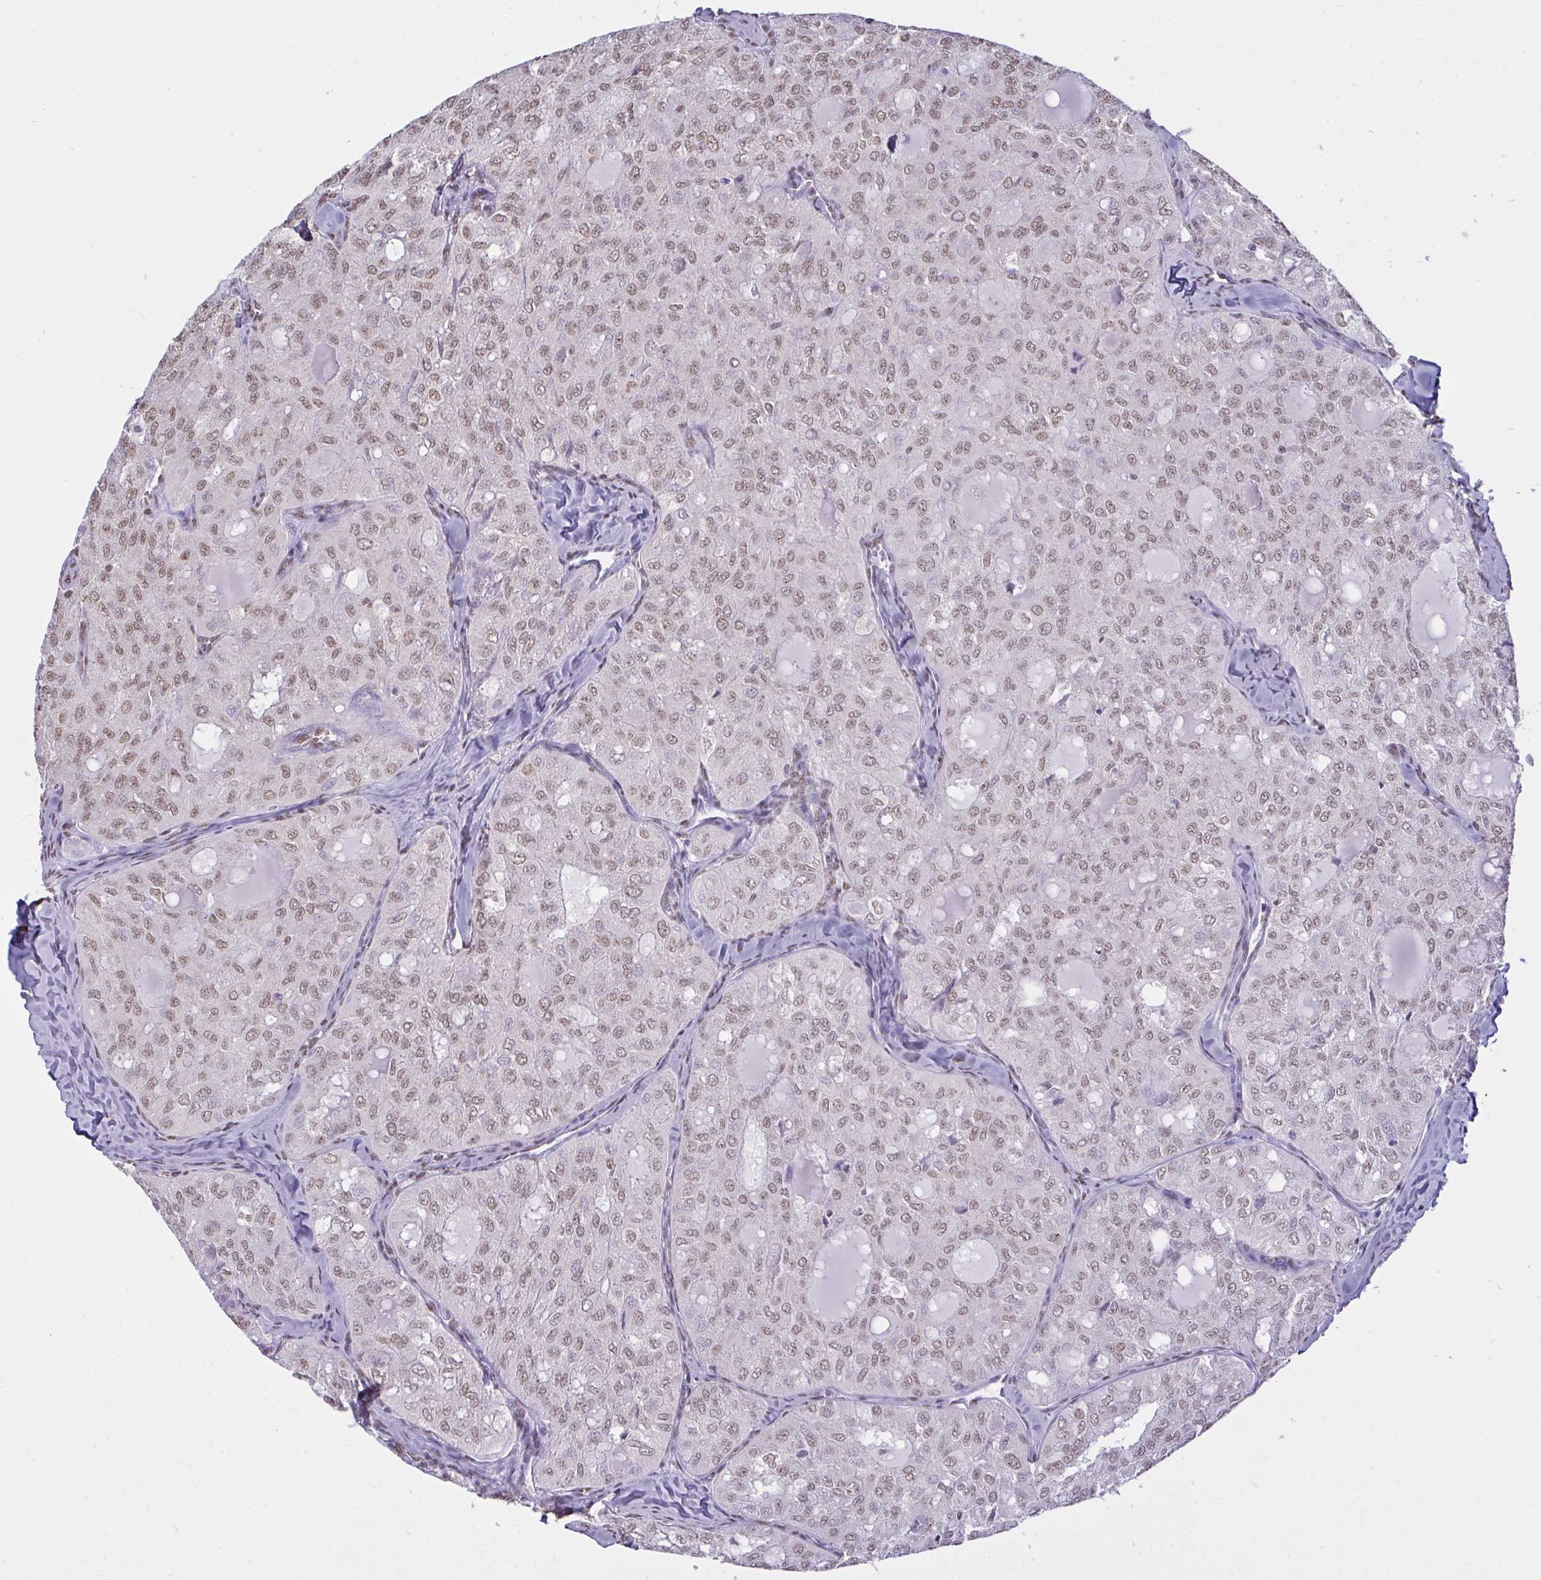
{"staining": {"intensity": "weak", "quantity": ">75%", "location": "nuclear"}, "tissue": "thyroid cancer", "cell_type": "Tumor cells", "image_type": "cancer", "snomed": [{"axis": "morphology", "description": "Follicular adenoma carcinoma, NOS"}, {"axis": "topography", "description": "Thyroid gland"}], "caption": "Protein staining of thyroid follicular adenoma carcinoma tissue exhibits weak nuclear positivity in about >75% of tumor cells.", "gene": "SEMA6B", "patient": {"sex": "male", "age": 75}}